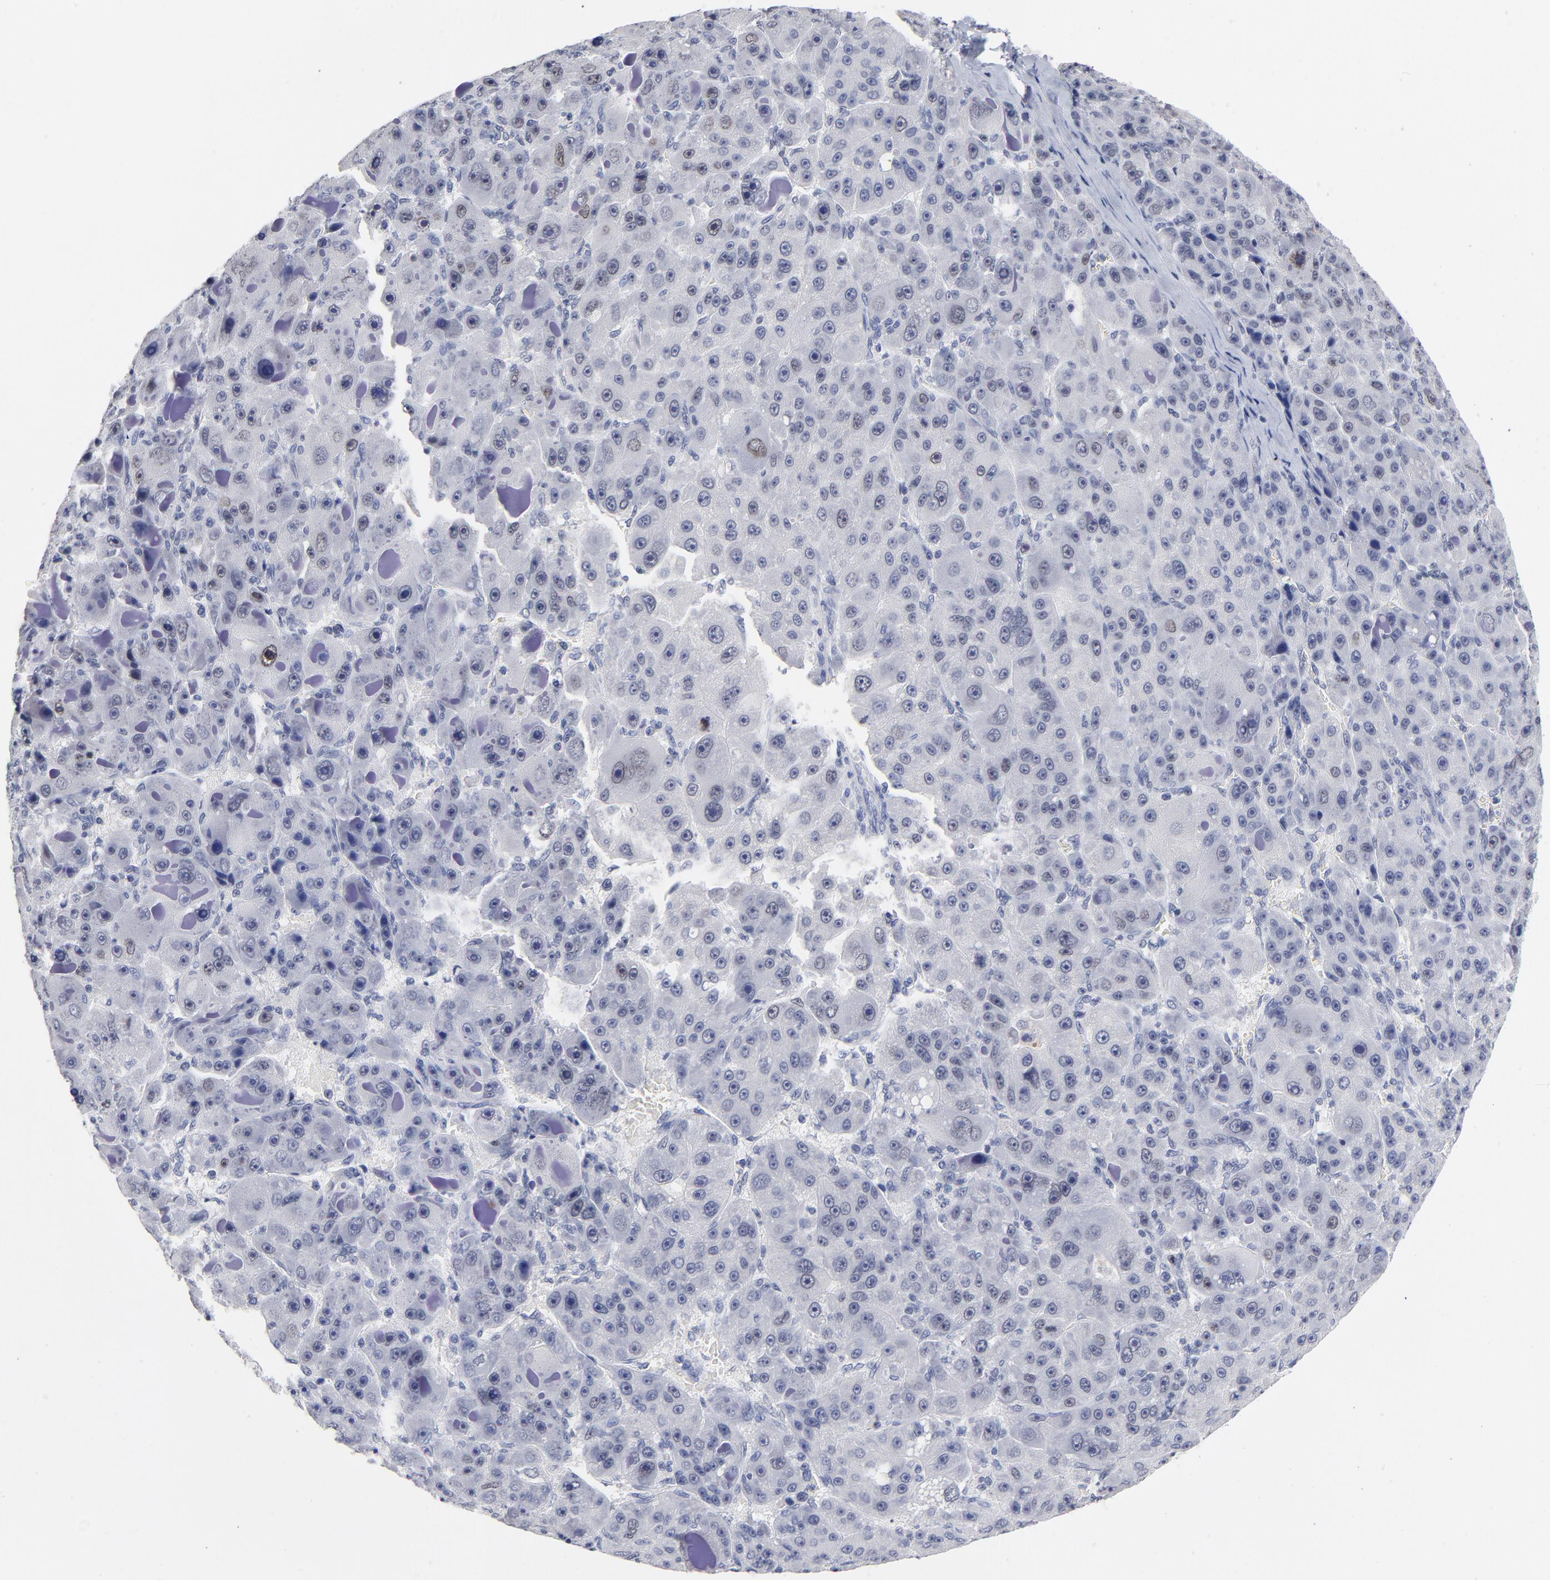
{"staining": {"intensity": "weak", "quantity": "<25%", "location": "nuclear"}, "tissue": "liver cancer", "cell_type": "Tumor cells", "image_type": "cancer", "snomed": [{"axis": "morphology", "description": "Carcinoma, Hepatocellular, NOS"}, {"axis": "topography", "description": "Liver"}], "caption": "Immunohistochemistry micrograph of neoplastic tissue: human liver hepatocellular carcinoma stained with DAB displays no significant protein staining in tumor cells.", "gene": "ORC2", "patient": {"sex": "male", "age": 76}}